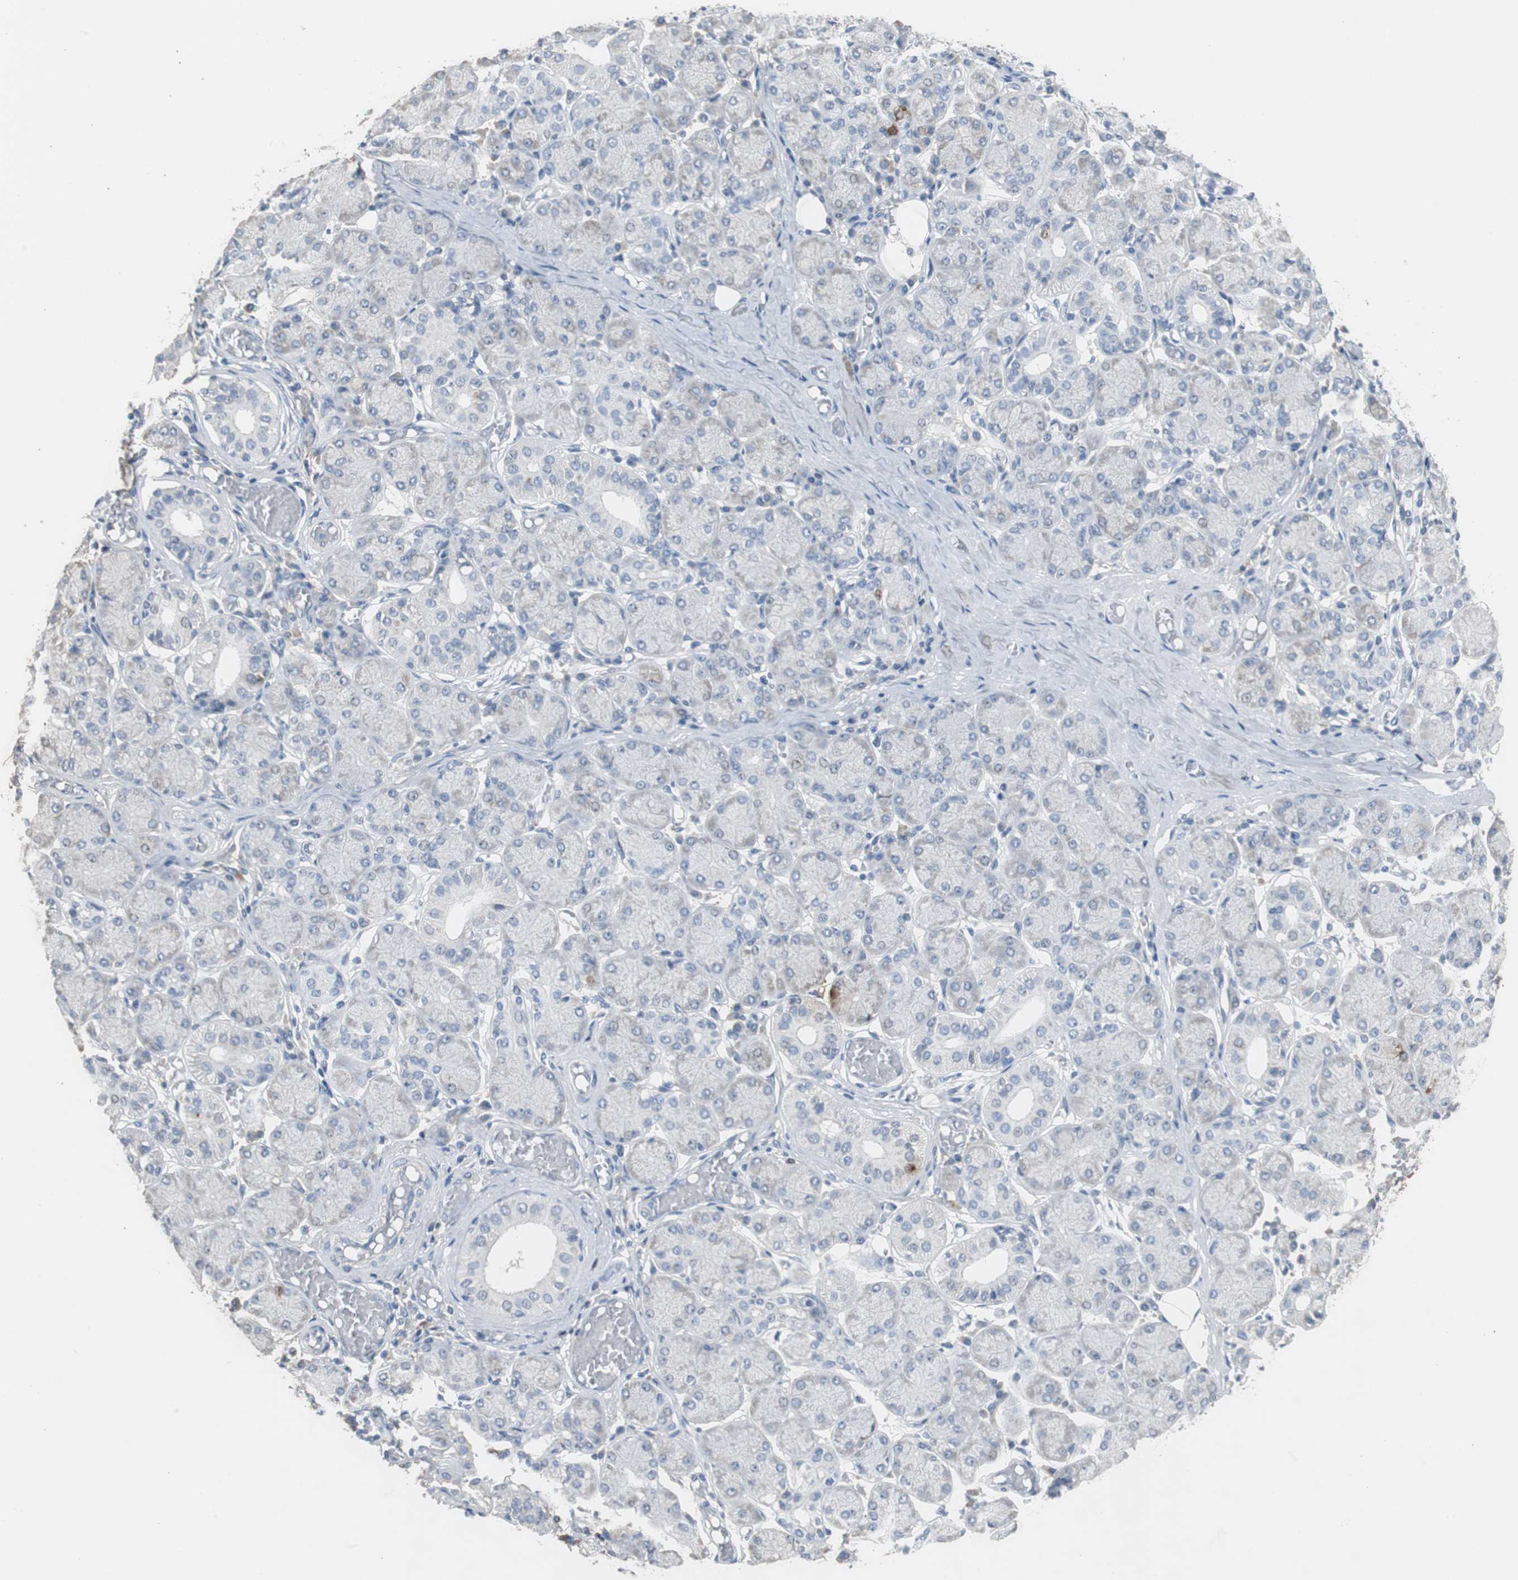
{"staining": {"intensity": "negative", "quantity": "none", "location": "none"}, "tissue": "salivary gland", "cell_type": "Glandular cells", "image_type": "normal", "snomed": [{"axis": "morphology", "description": "Normal tissue, NOS"}, {"axis": "topography", "description": "Salivary gland"}], "caption": "IHC of normal human salivary gland demonstrates no positivity in glandular cells. (DAB (3,3'-diaminobenzidine) IHC, high magnification).", "gene": "TK1", "patient": {"sex": "female", "age": 24}}